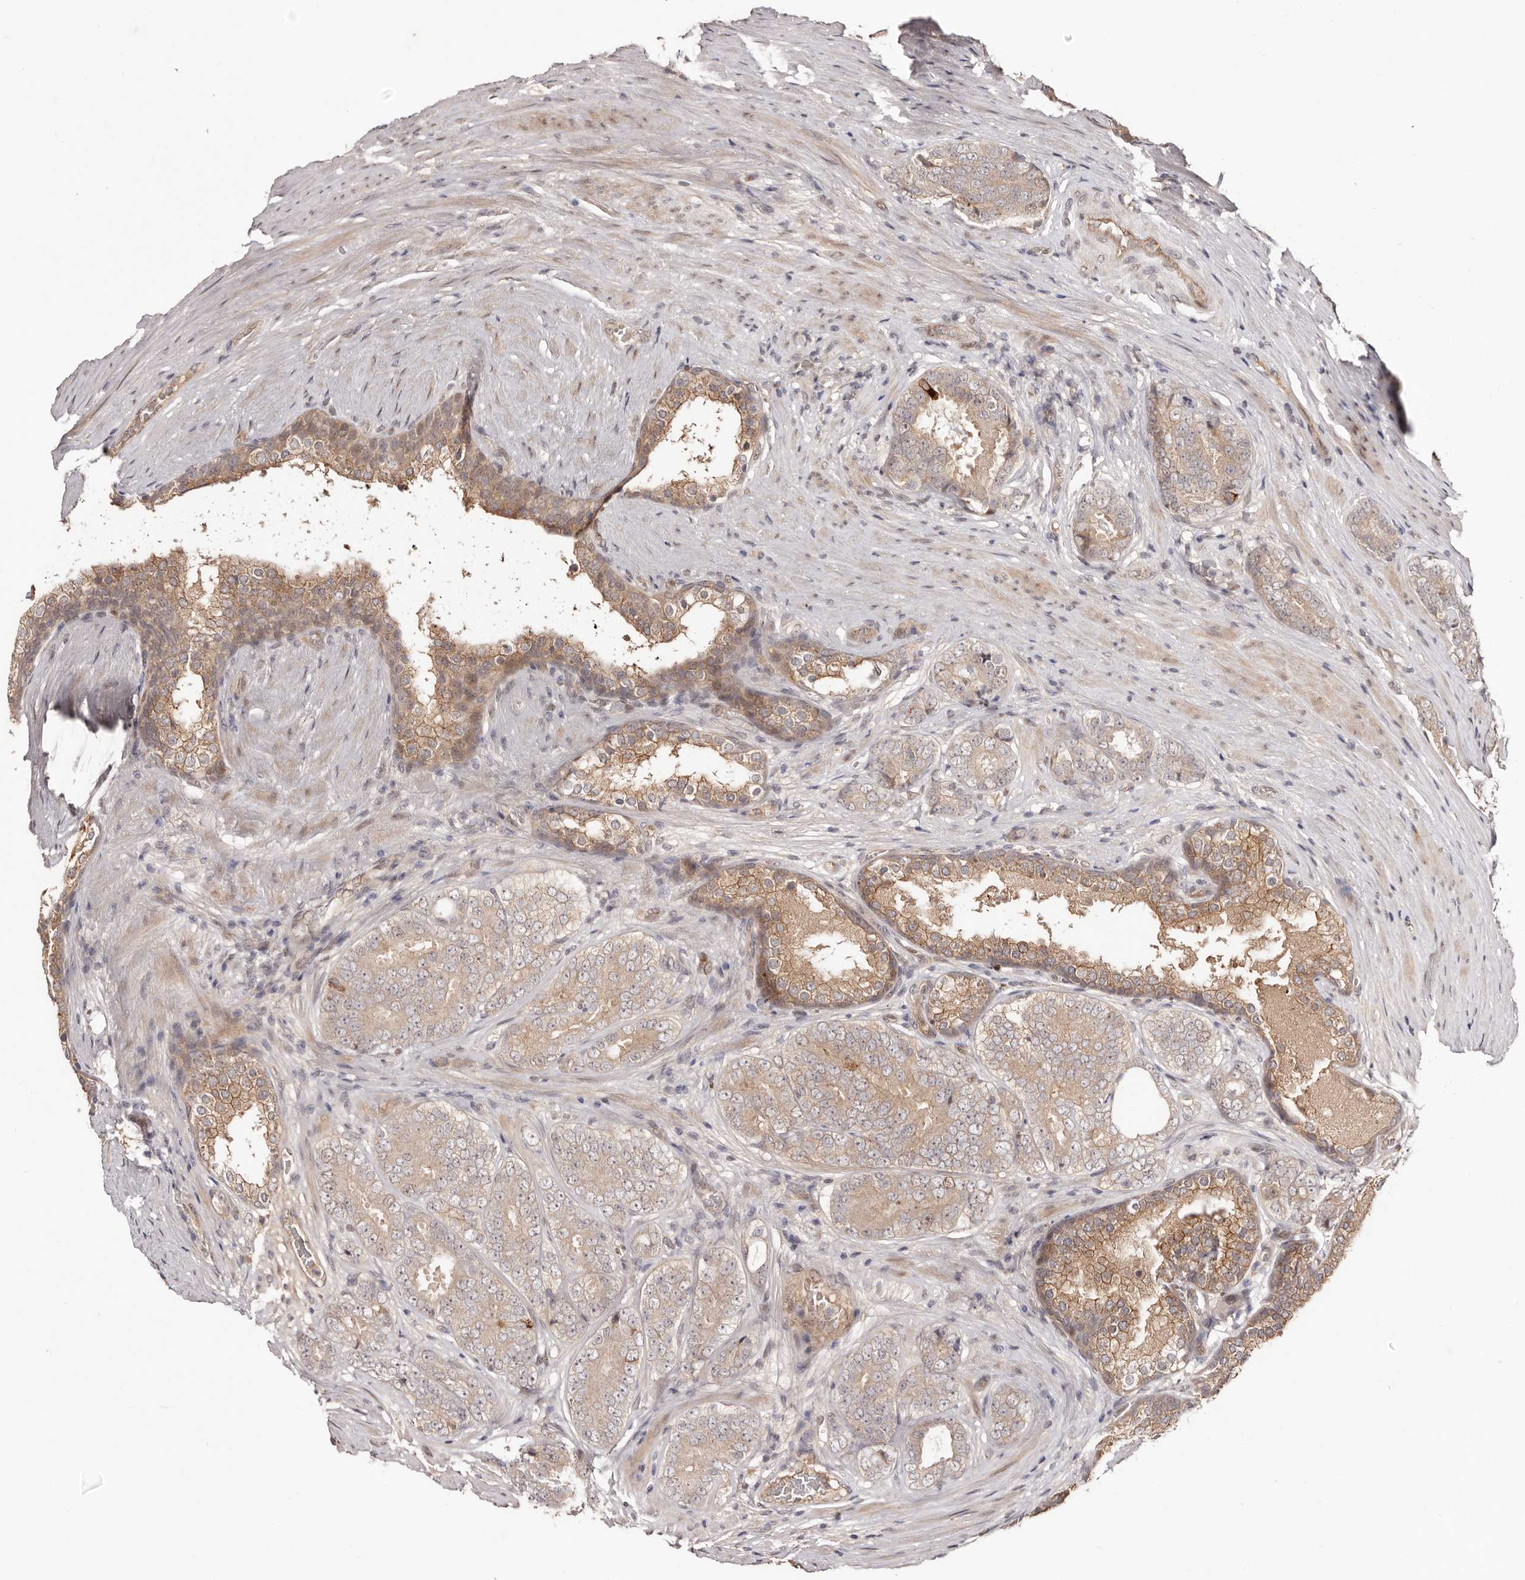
{"staining": {"intensity": "moderate", "quantity": ">75%", "location": "cytoplasmic/membranous"}, "tissue": "prostate cancer", "cell_type": "Tumor cells", "image_type": "cancer", "snomed": [{"axis": "morphology", "description": "Adenocarcinoma, High grade"}, {"axis": "topography", "description": "Prostate"}], "caption": "Moderate cytoplasmic/membranous positivity for a protein is identified in about >75% of tumor cells of prostate cancer (adenocarcinoma (high-grade)) using immunohistochemistry (IHC).", "gene": "EGR3", "patient": {"sex": "male", "age": 56}}